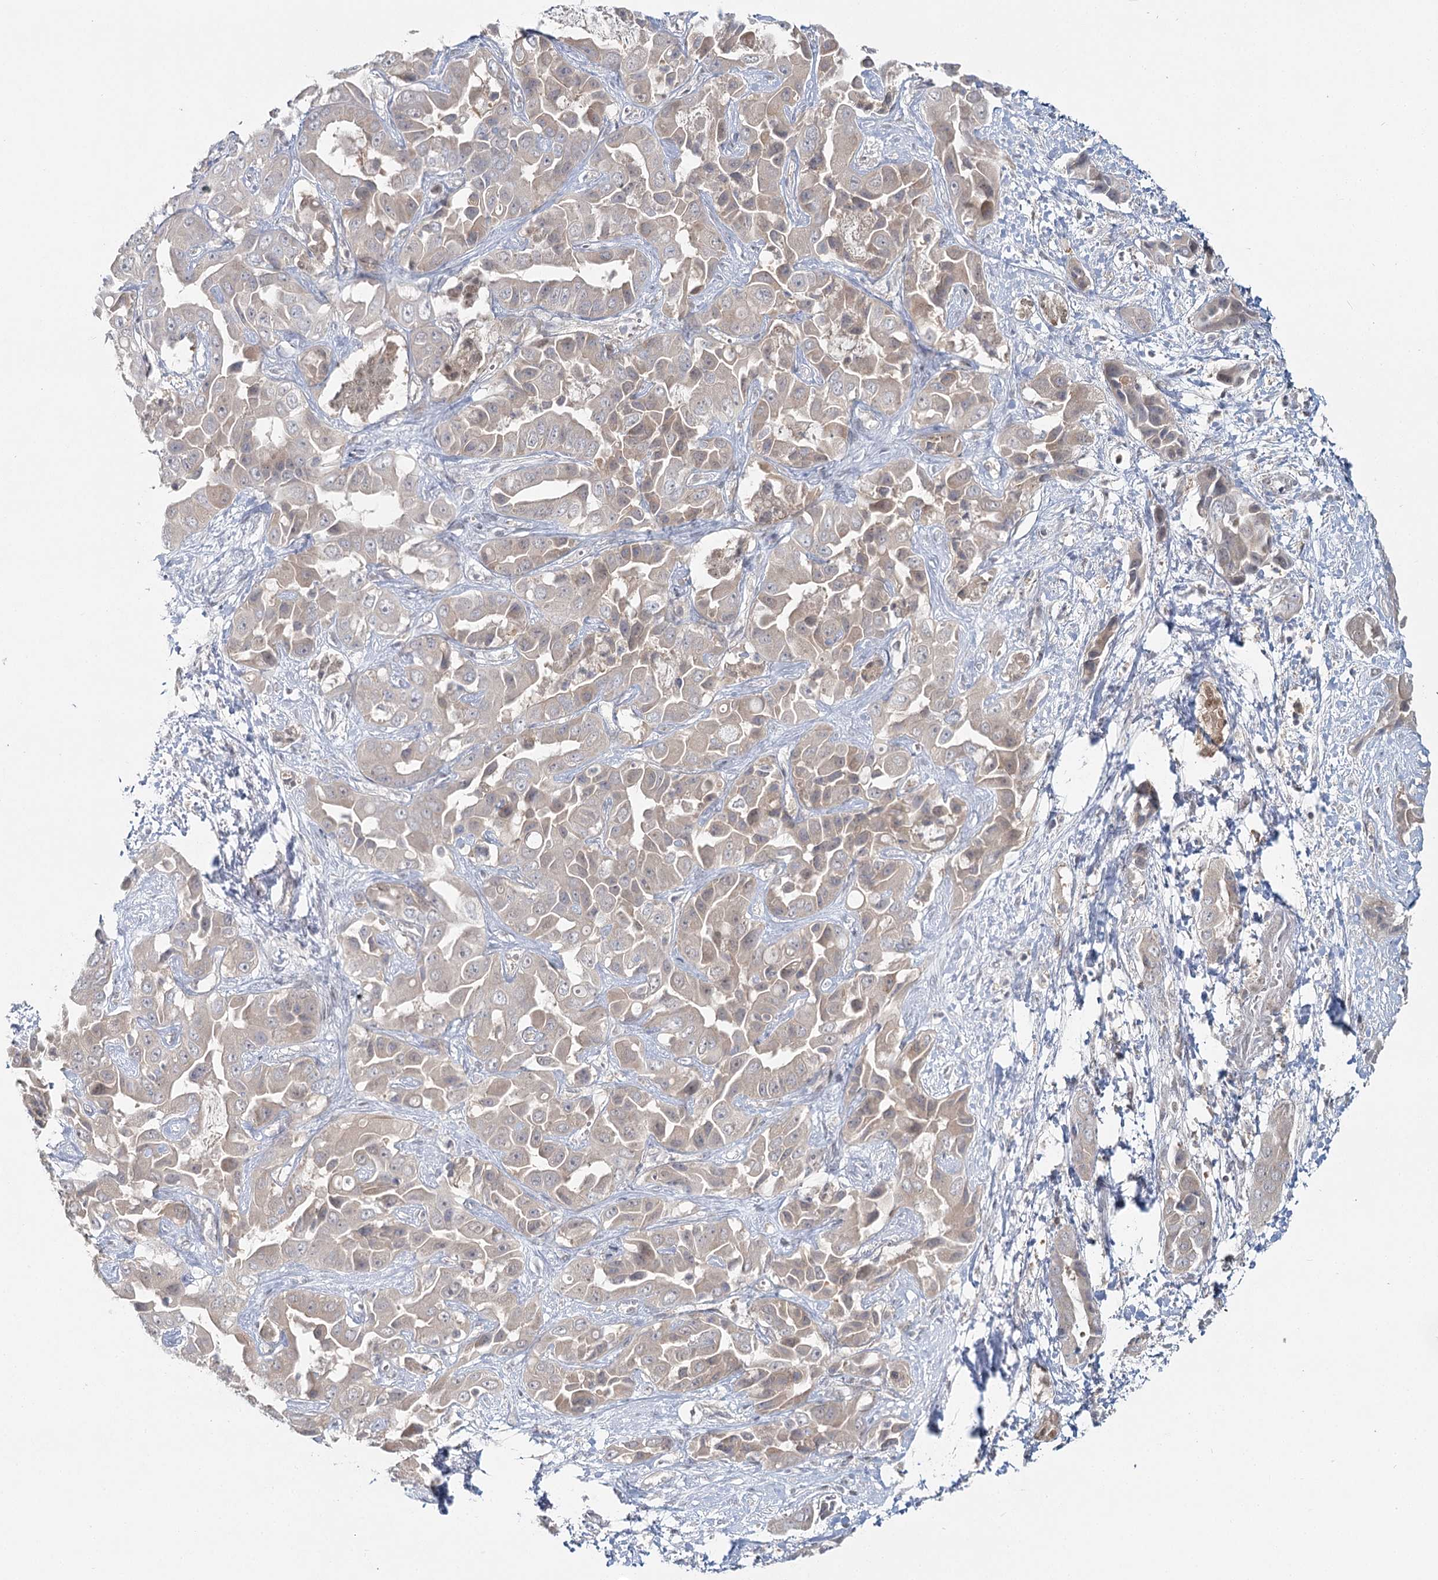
{"staining": {"intensity": "negative", "quantity": "none", "location": "none"}, "tissue": "liver cancer", "cell_type": "Tumor cells", "image_type": "cancer", "snomed": [{"axis": "morphology", "description": "Cholangiocarcinoma"}, {"axis": "topography", "description": "Liver"}], "caption": "Immunohistochemistry (IHC) of liver cholangiocarcinoma reveals no expression in tumor cells.", "gene": "FAM120B", "patient": {"sex": "female", "age": 52}}